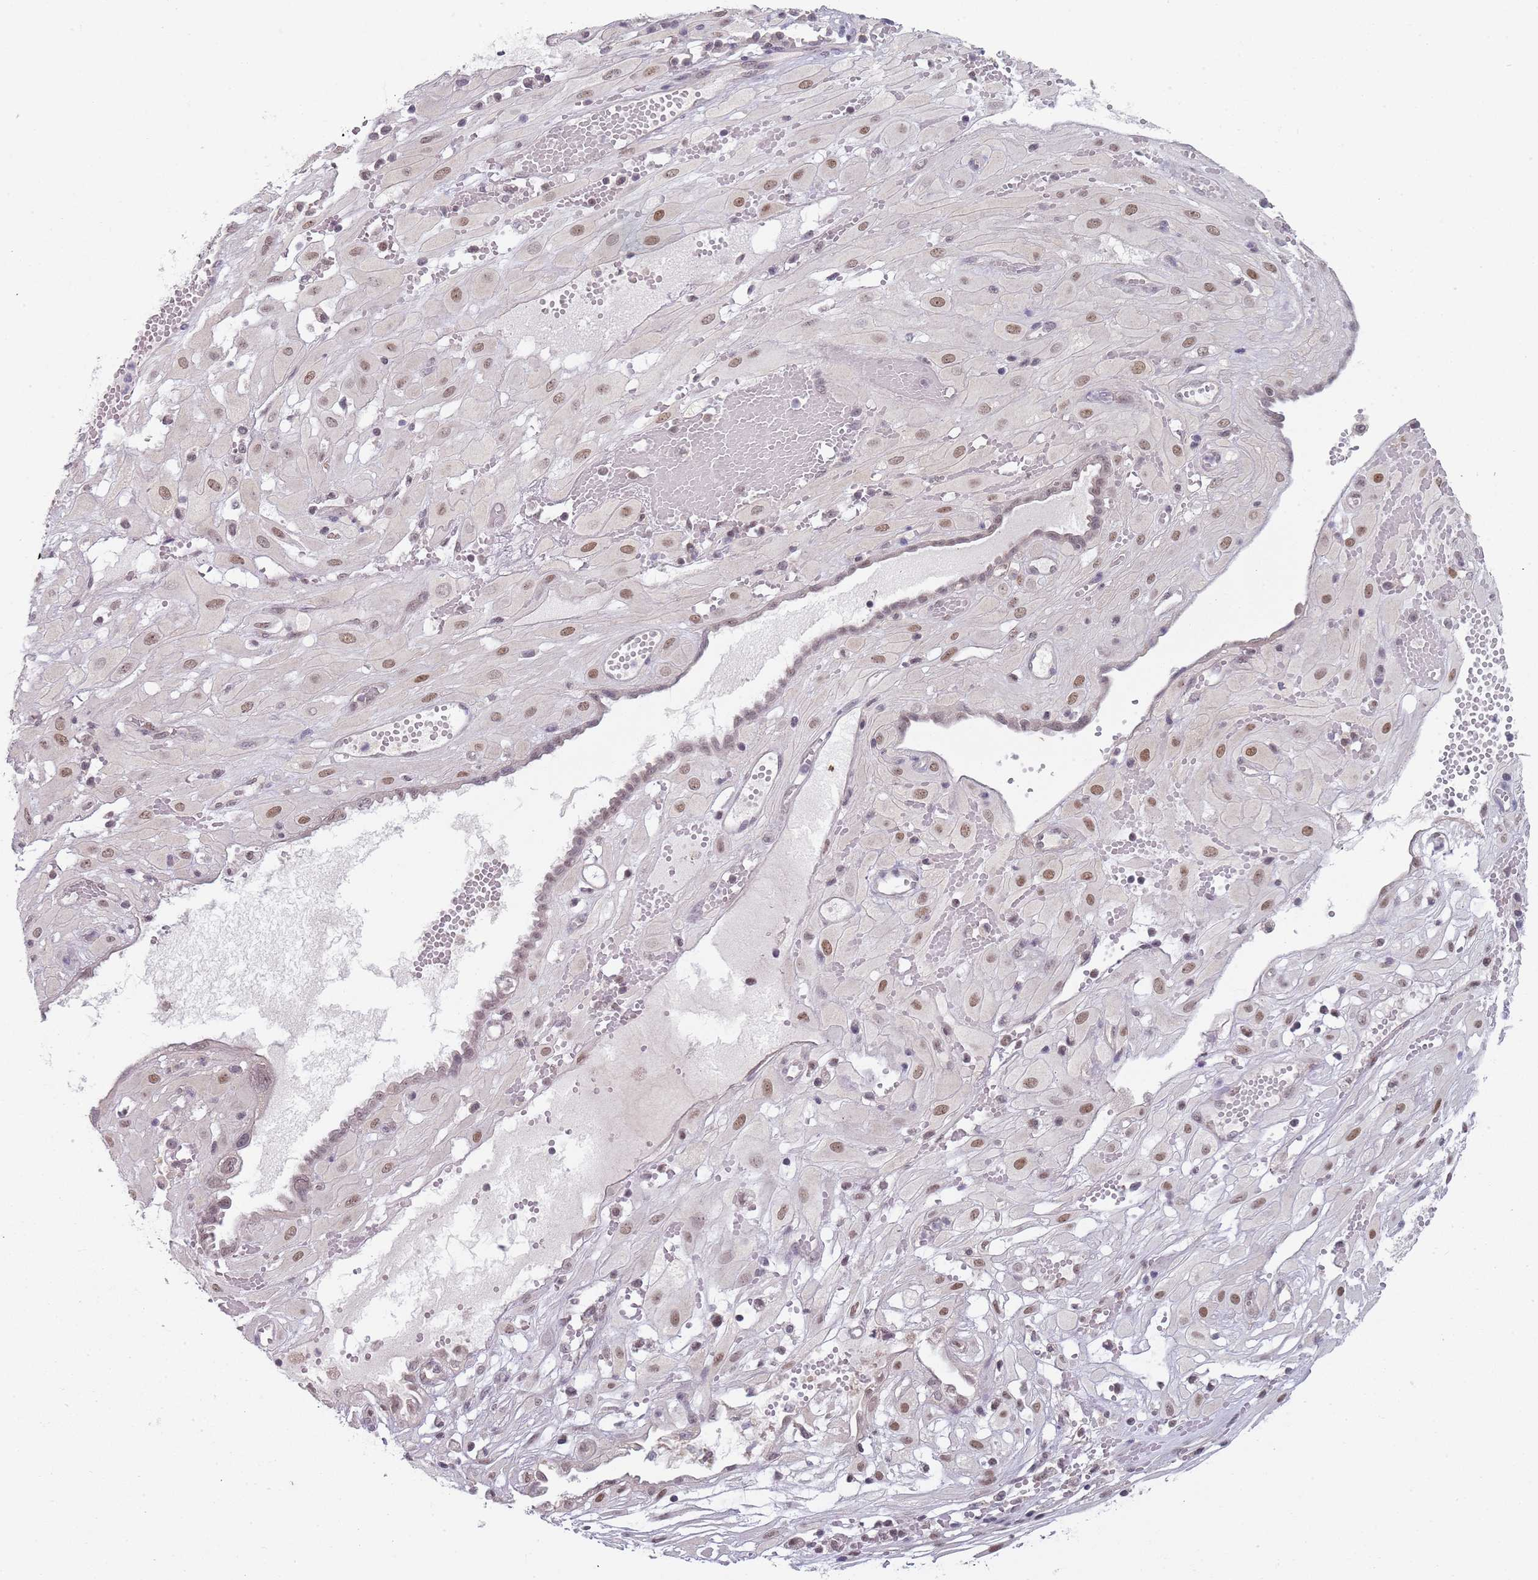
{"staining": {"intensity": "moderate", "quantity": ">75%", "location": "nuclear"}, "tissue": "cervical cancer", "cell_type": "Tumor cells", "image_type": "cancer", "snomed": [{"axis": "morphology", "description": "Squamous cell carcinoma, NOS"}, {"axis": "topography", "description": "Cervix"}], "caption": "Moderate nuclear protein positivity is present in approximately >75% of tumor cells in squamous cell carcinoma (cervical).", "gene": "SMARCAL1", "patient": {"sex": "female", "age": 36}}